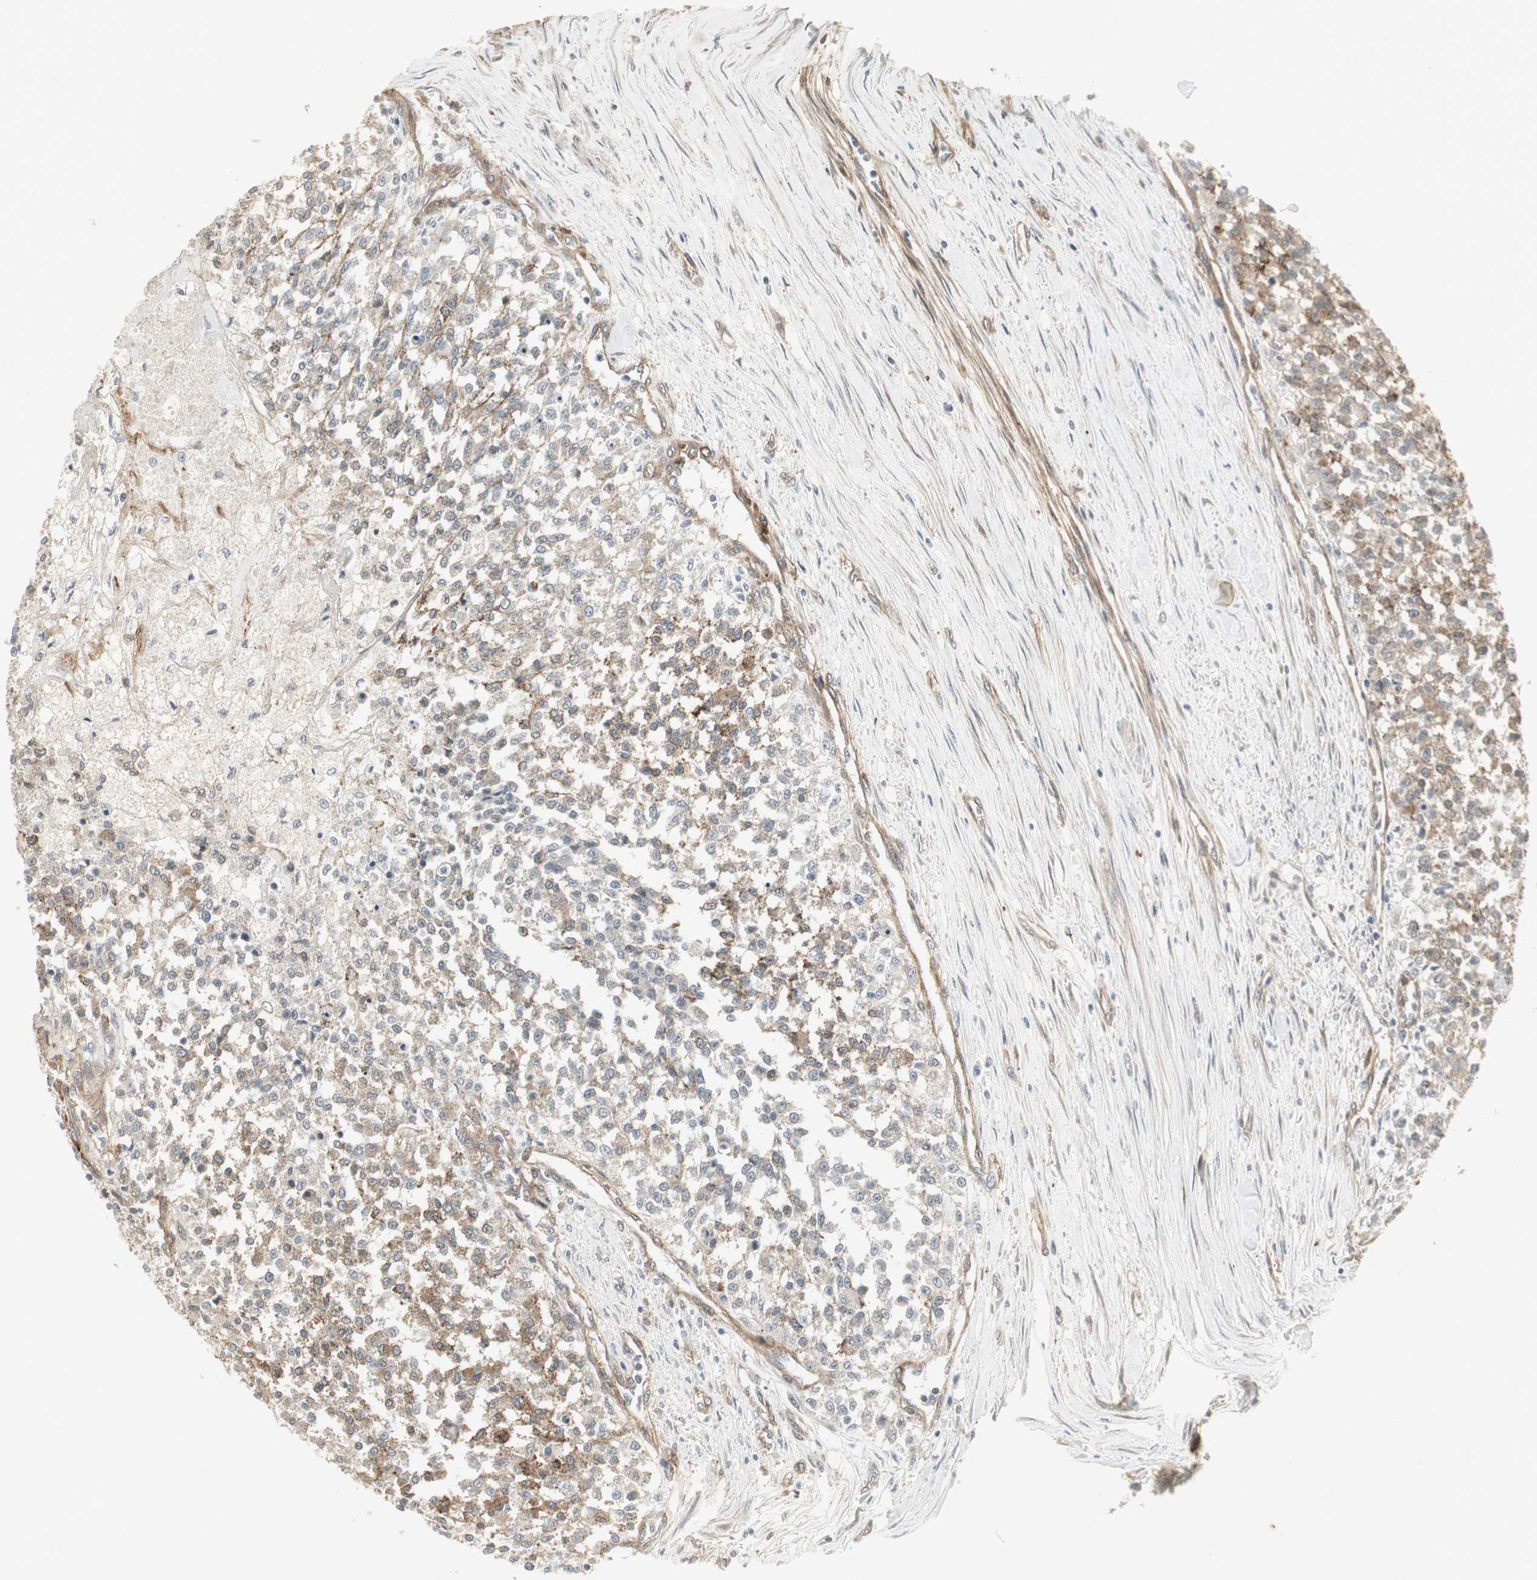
{"staining": {"intensity": "weak", "quantity": "25%-75%", "location": "cytoplasmic/membranous"}, "tissue": "testis cancer", "cell_type": "Tumor cells", "image_type": "cancer", "snomed": [{"axis": "morphology", "description": "Seminoma, NOS"}, {"axis": "topography", "description": "Testis"}], "caption": "A micrograph showing weak cytoplasmic/membranous staining in approximately 25%-75% of tumor cells in testis seminoma, as visualized by brown immunohistochemical staining.", "gene": "SCYL3", "patient": {"sex": "male", "age": 59}}